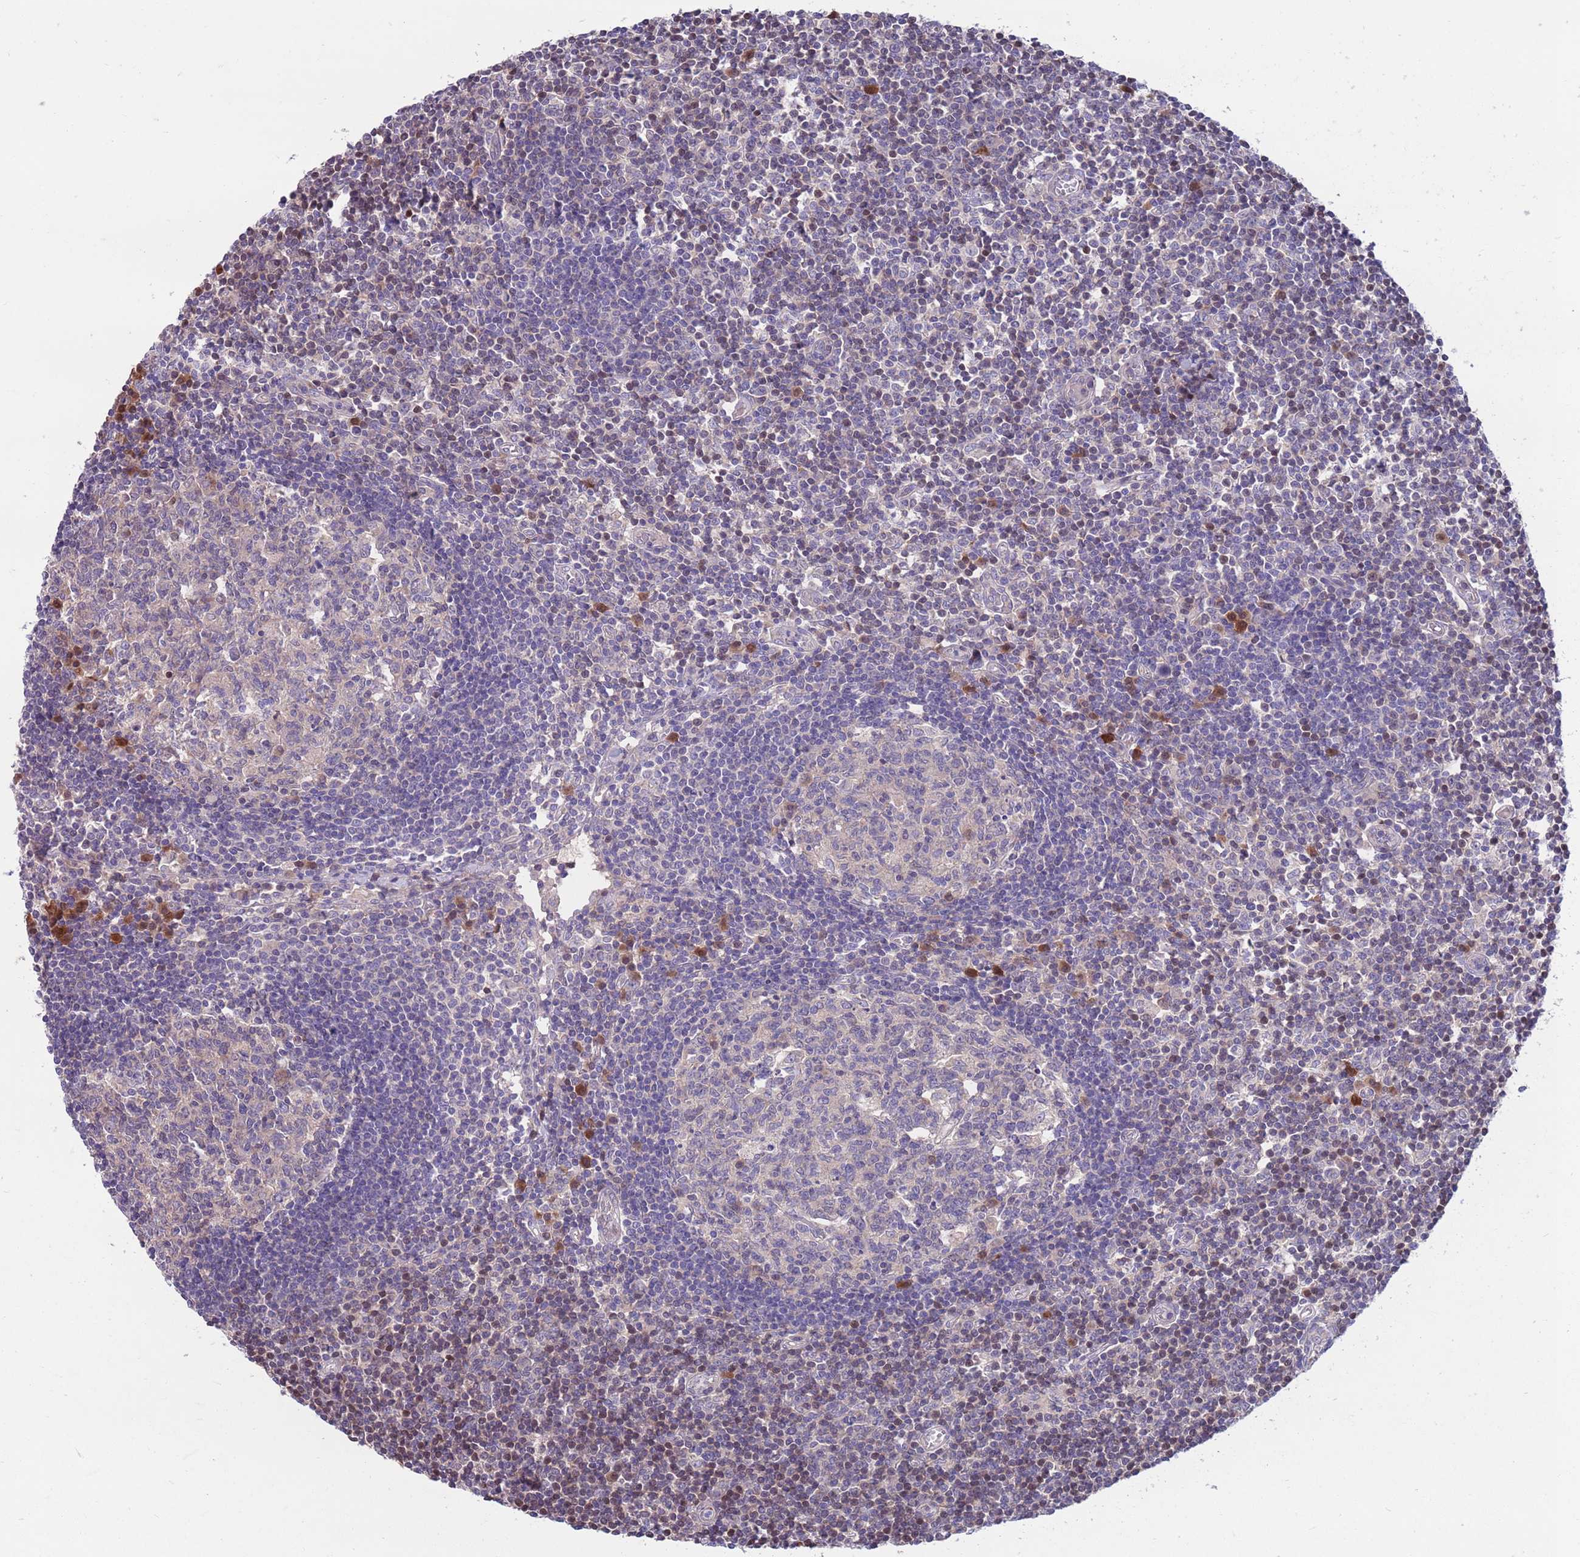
{"staining": {"intensity": "weak", "quantity": "<25%", "location": "cytoplasmic/membranous"}, "tissue": "lymph node", "cell_type": "Germinal center cells", "image_type": "normal", "snomed": [{"axis": "morphology", "description": "Normal tissue, NOS"}, {"axis": "topography", "description": "Lymph node"}], "caption": "This is an immunohistochemistry micrograph of benign lymph node. There is no expression in germinal center cells.", "gene": "KLHL29", "patient": {"sex": "female", "age": 55}}